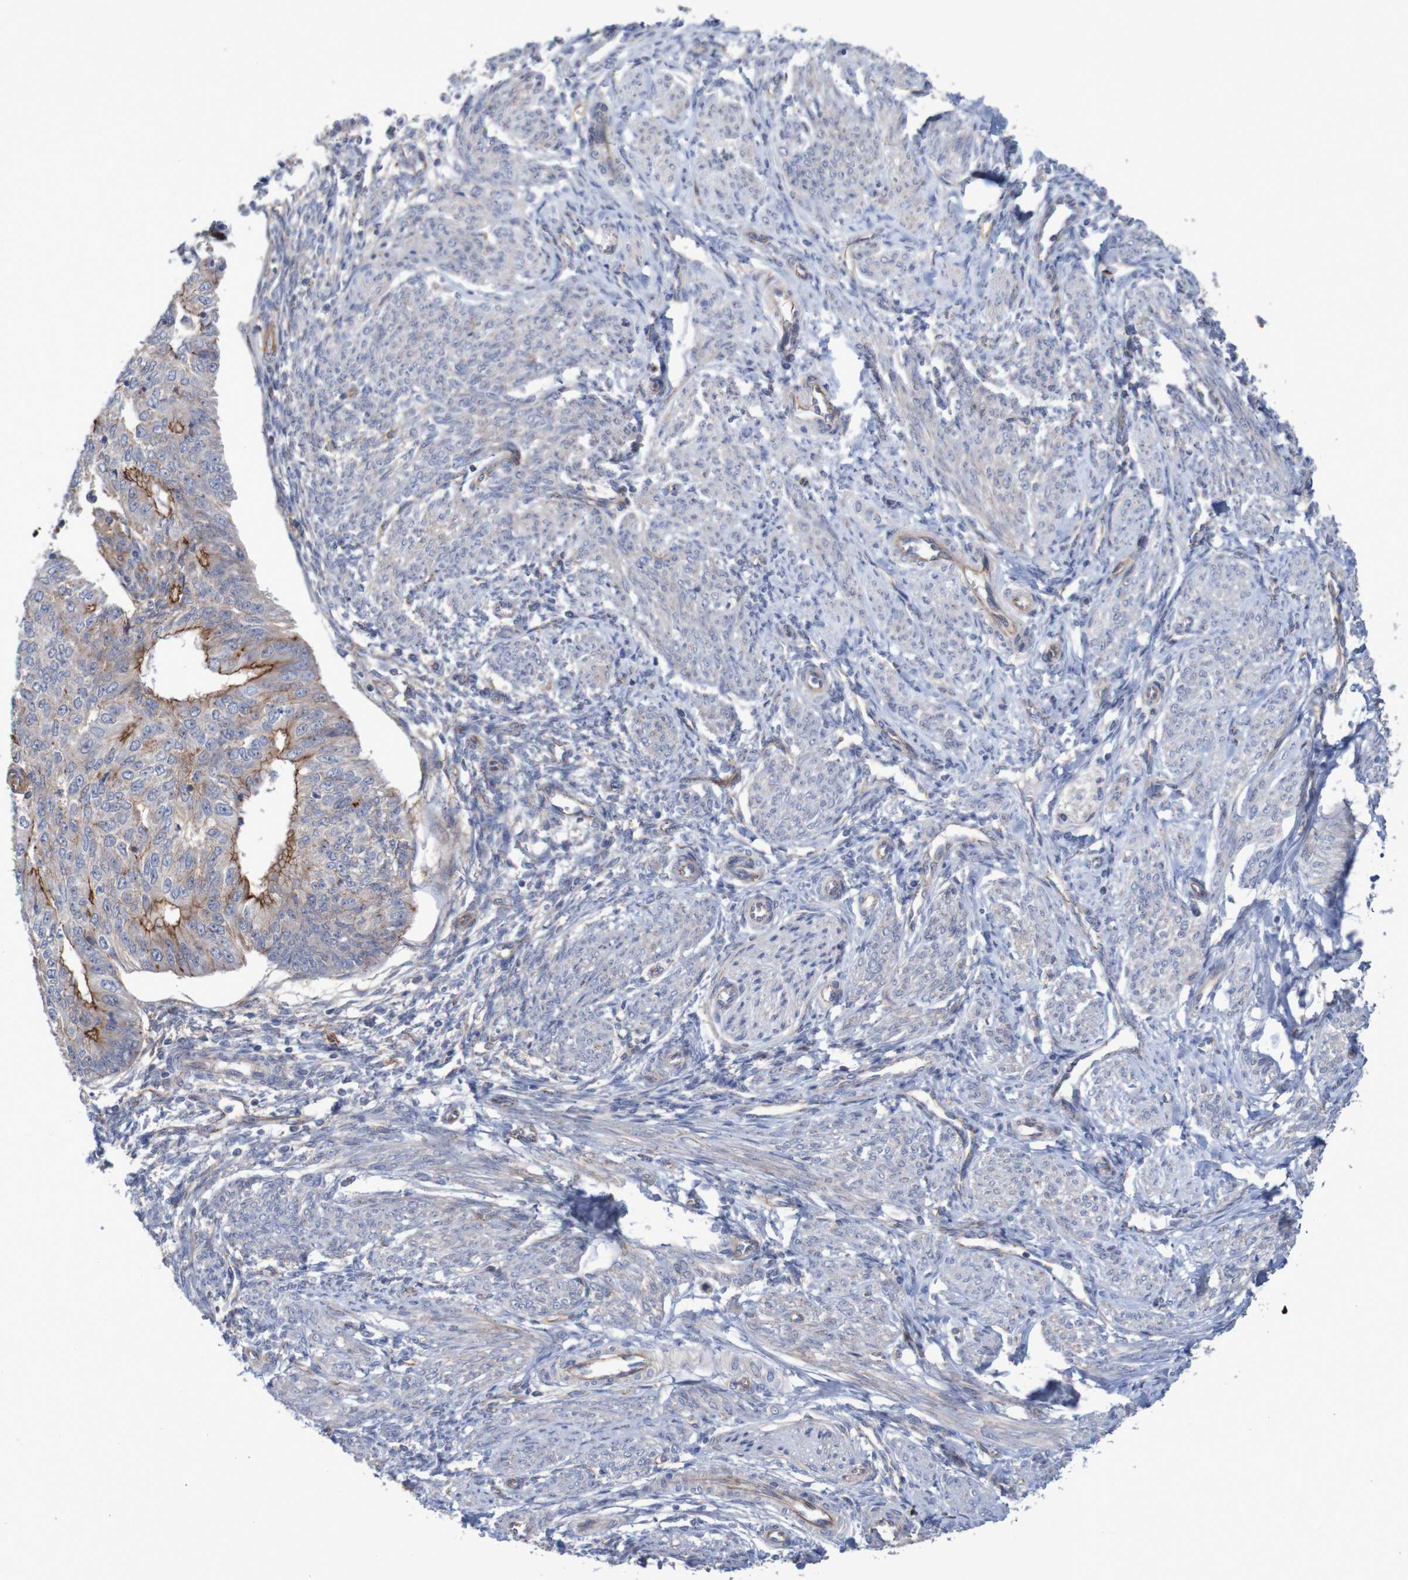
{"staining": {"intensity": "moderate", "quantity": "<25%", "location": "cytoplasmic/membranous"}, "tissue": "endometrial cancer", "cell_type": "Tumor cells", "image_type": "cancer", "snomed": [{"axis": "morphology", "description": "Adenocarcinoma, NOS"}, {"axis": "topography", "description": "Endometrium"}], "caption": "This is an image of immunohistochemistry (IHC) staining of endometrial cancer (adenocarcinoma), which shows moderate positivity in the cytoplasmic/membranous of tumor cells.", "gene": "NECTIN2", "patient": {"sex": "female", "age": 32}}